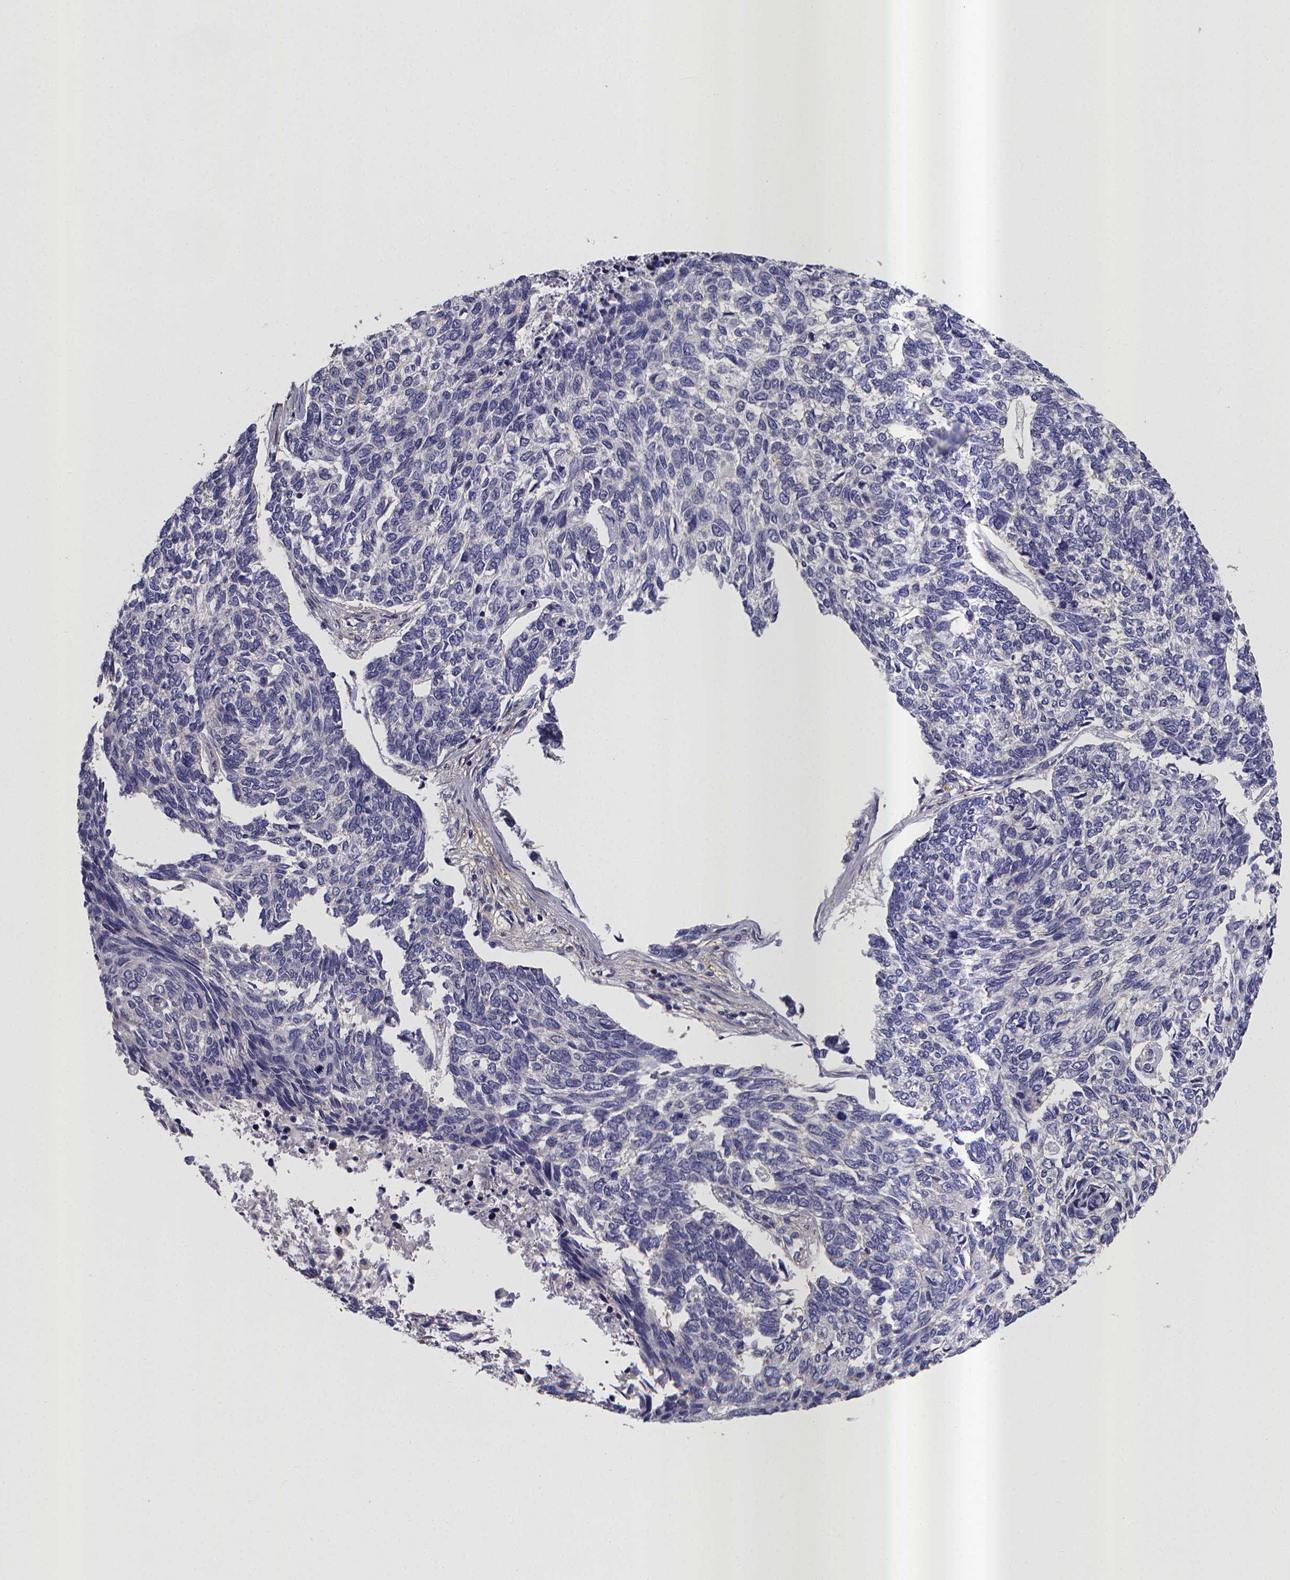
{"staining": {"intensity": "negative", "quantity": "none", "location": "none"}, "tissue": "skin cancer", "cell_type": "Tumor cells", "image_type": "cancer", "snomed": [{"axis": "morphology", "description": "Basal cell carcinoma"}, {"axis": "topography", "description": "Skin"}], "caption": "This image is of basal cell carcinoma (skin) stained with IHC to label a protein in brown with the nuclei are counter-stained blue. There is no positivity in tumor cells.", "gene": "RERG", "patient": {"sex": "female", "age": 65}}